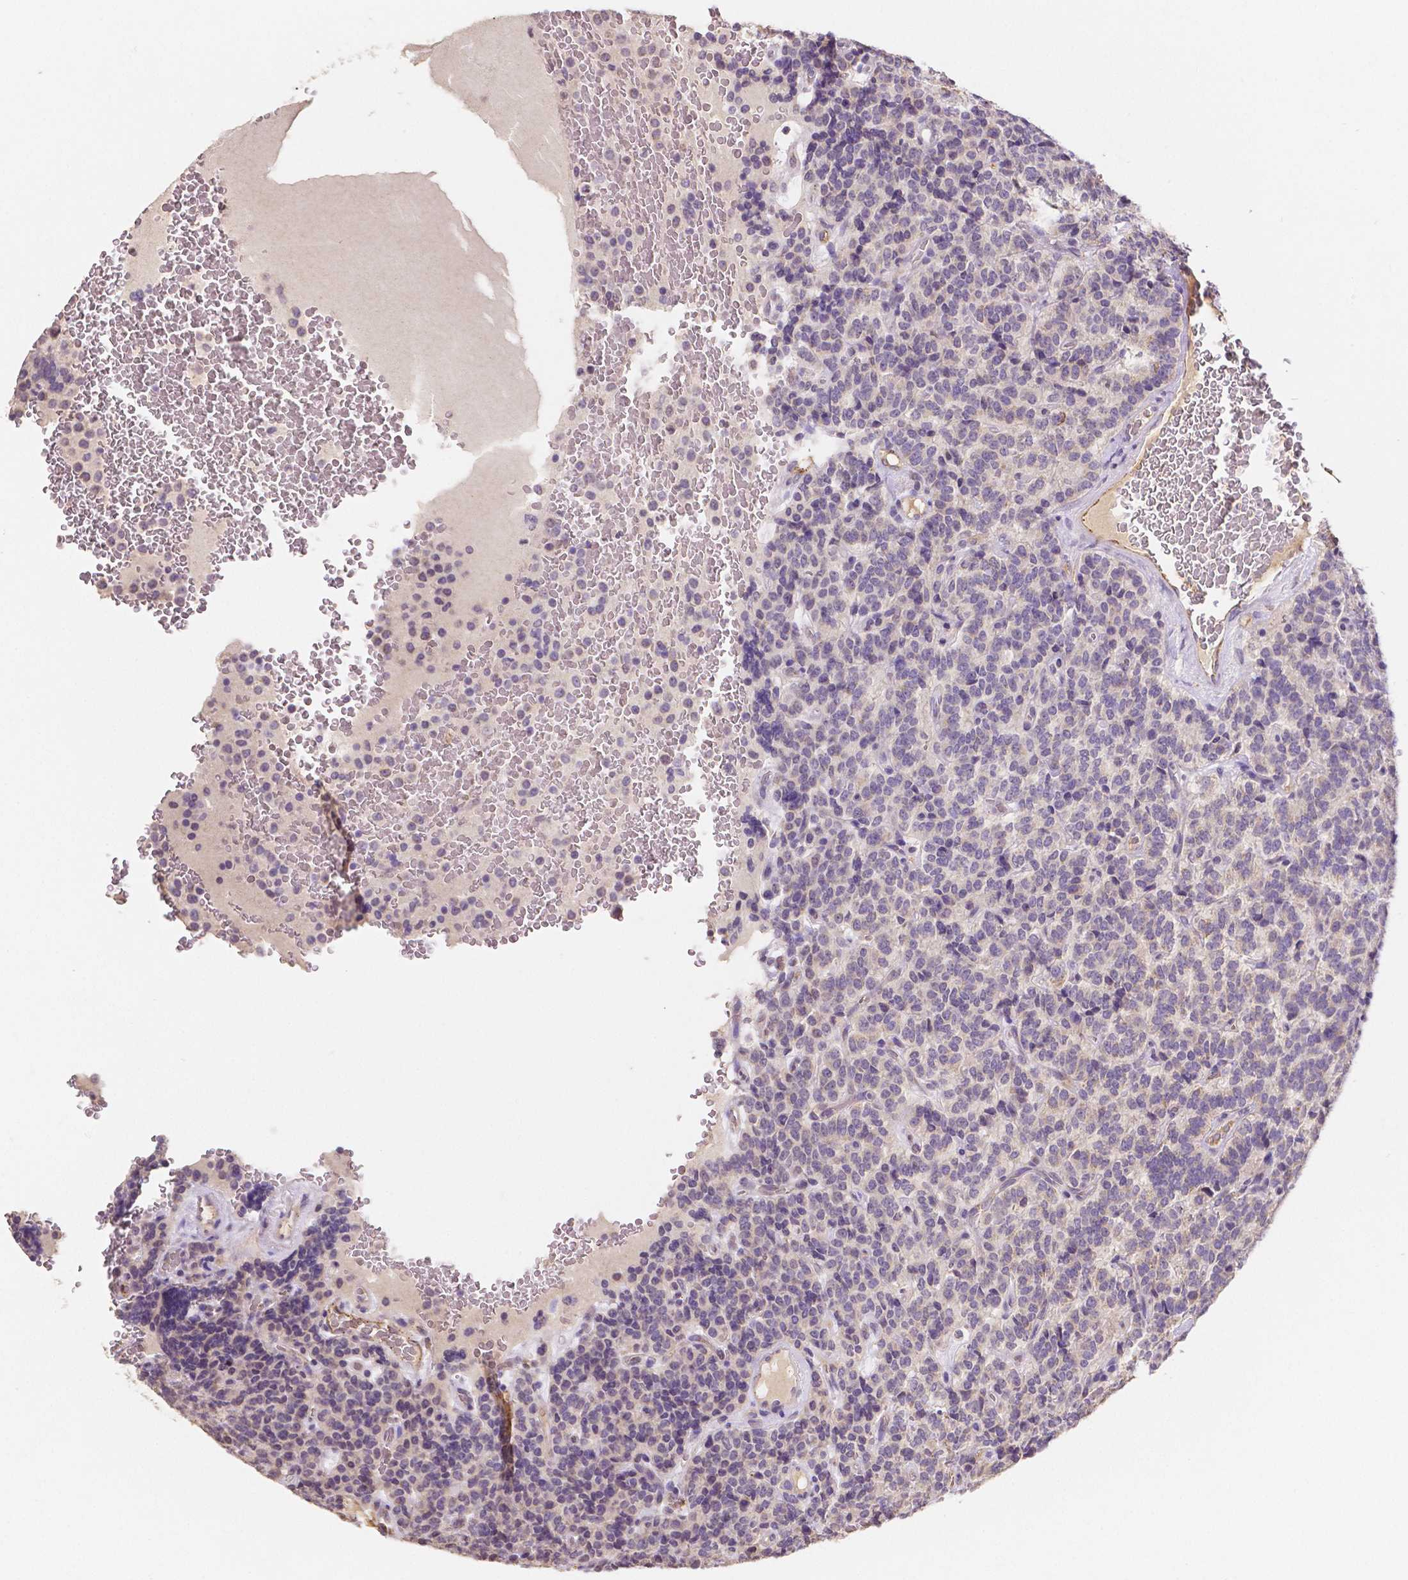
{"staining": {"intensity": "negative", "quantity": "none", "location": "none"}, "tissue": "carcinoid", "cell_type": "Tumor cells", "image_type": "cancer", "snomed": [{"axis": "morphology", "description": "Carcinoid, malignant, NOS"}, {"axis": "topography", "description": "Pancreas"}], "caption": "This is a histopathology image of immunohistochemistry staining of carcinoid (malignant), which shows no positivity in tumor cells.", "gene": "ELAVL2", "patient": {"sex": "male", "age": 36}}